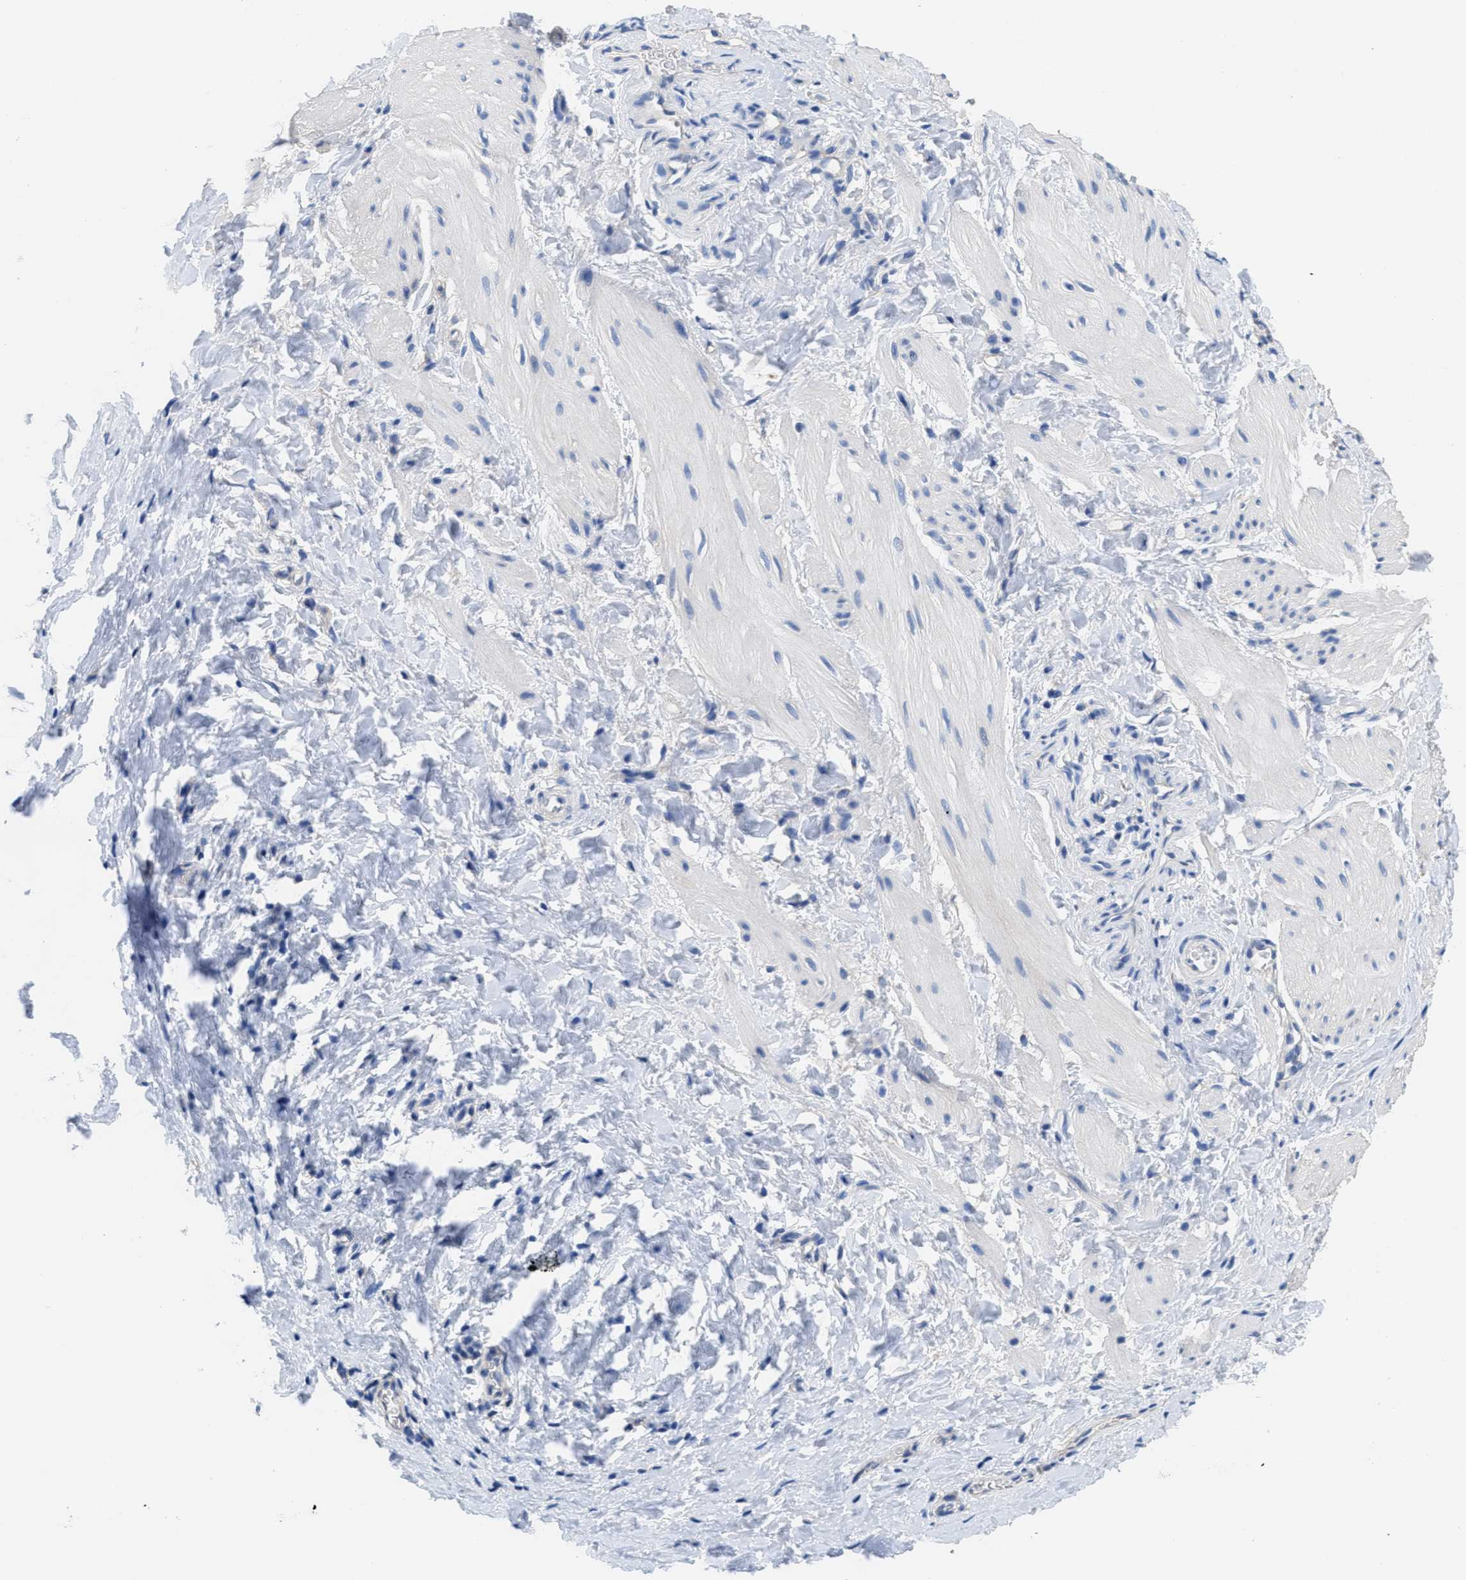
{"staining": {"intensity": "negative", "quantity": "none", "location": "none"}, "tissue": "smooth muscle", "cell_type": "Smooth muscle cells", "image_type": "normal", "snomed": [{"axis": "morphology", "description": "Normal tissue, NOS"}, {"axis": "topography", "description": "Smooth muscle"}], "caption": "The histopathology image demonstrates no significant positivity in smooth muscle cells of smooth muscle.", "gene": "CA9", "patient": {"sex": "male", "age": 16}}